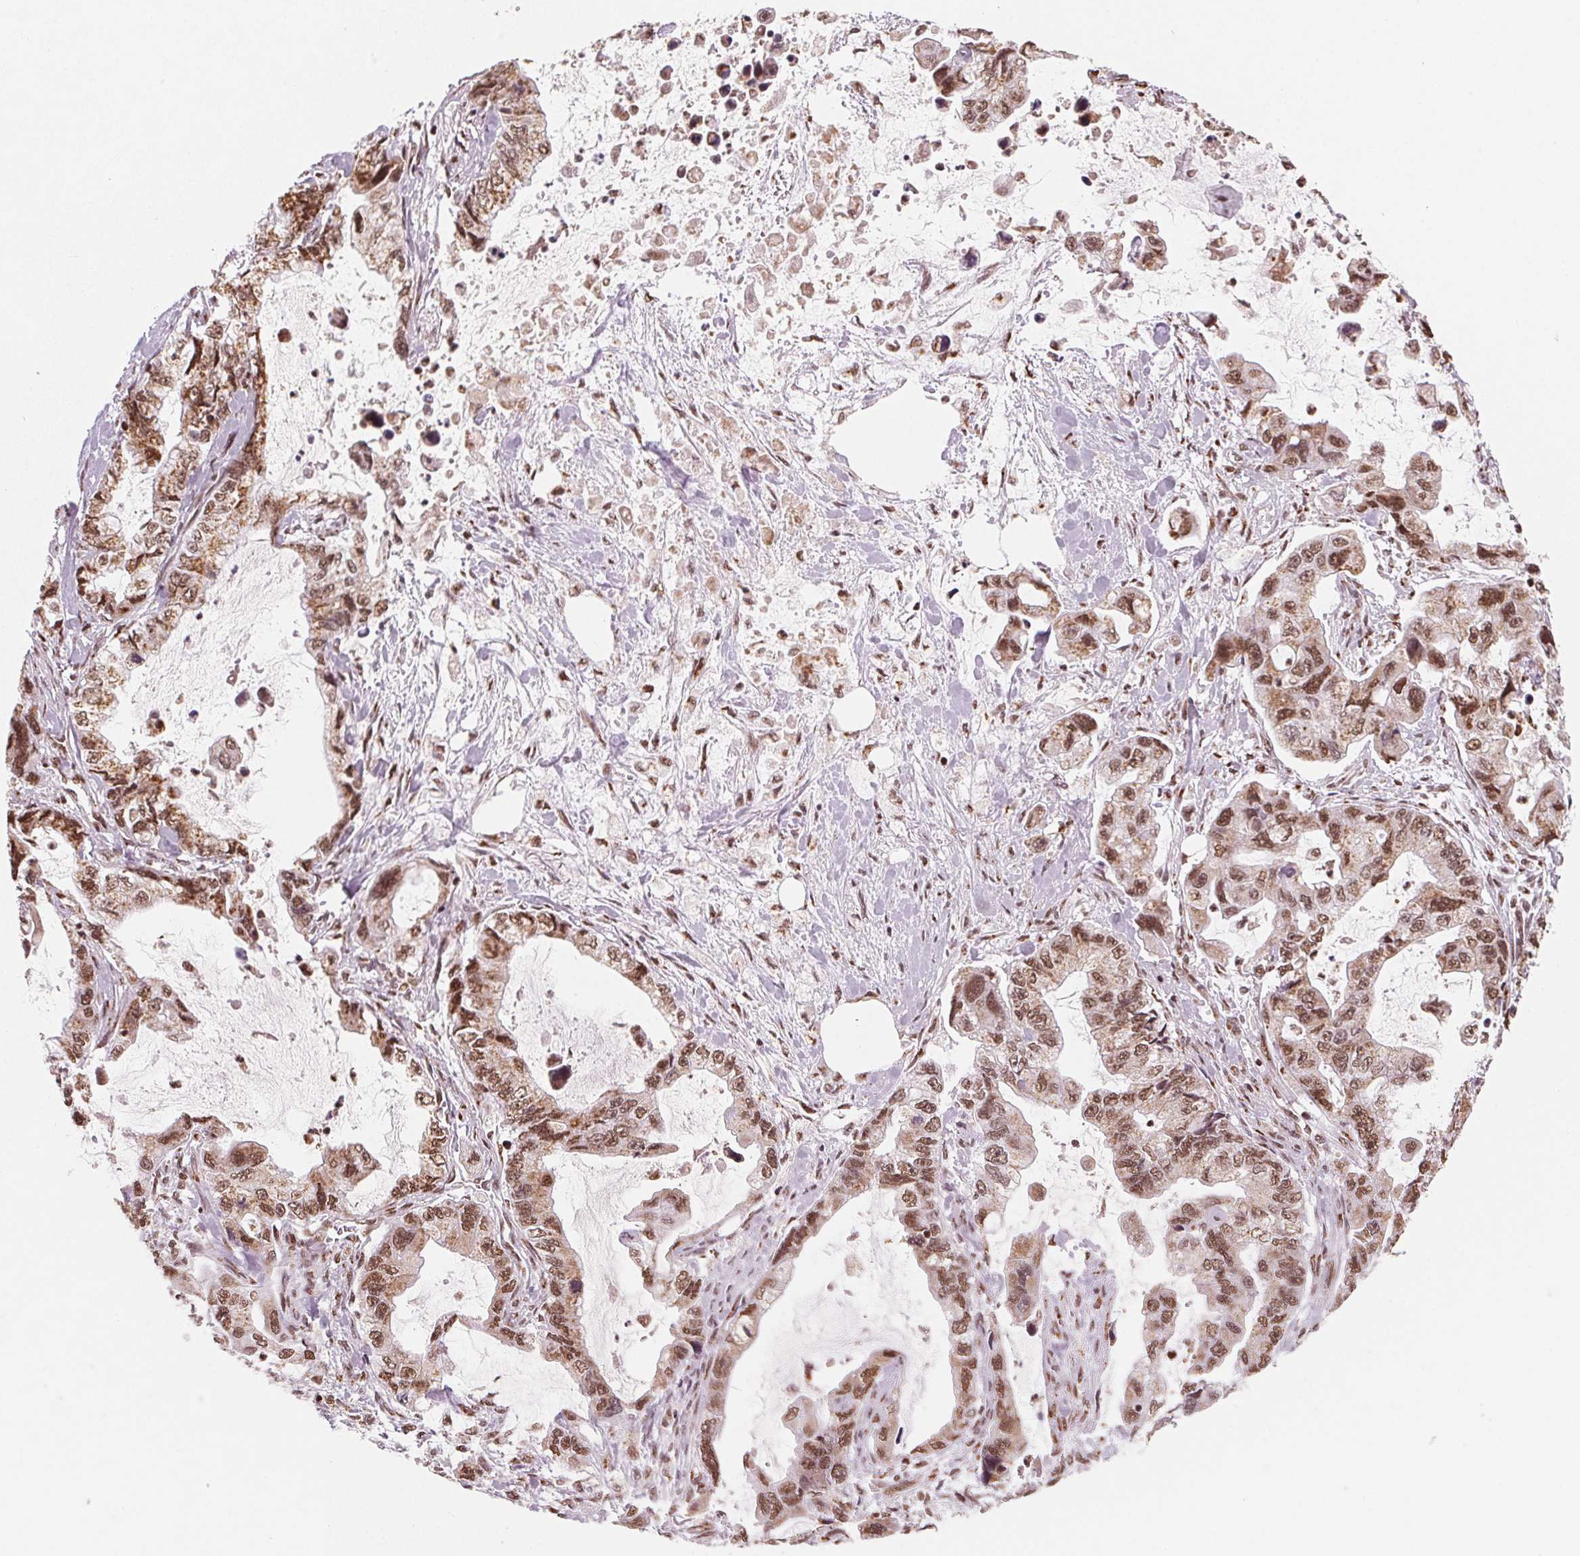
{"staining": {"intensity": "moderate", "quantity": ">75%", "location": "nuclear"}, "tissue": "stomach cancer", "cell_type": "Tumor cells", "image_type": "cancer", "snomed": [{"axis": "morphology", "description": "Adenocarcinoma, NOS"}, {"axis": "topography", "description": "Pancreas"}, {"axis": "topography", "description": "Stomach, upper"}, {"axis": "topography", "description": "Stomach"}], "caption": "IHC micrograph of stomach cancer (adenocarcinoma) stained for a protein (brown), which reveals medium levels of moderate nuclear staining in approximately >75% of tumor cells.", "gene": "TOPORS", "patient": {"sex": "male", "age": 77}}